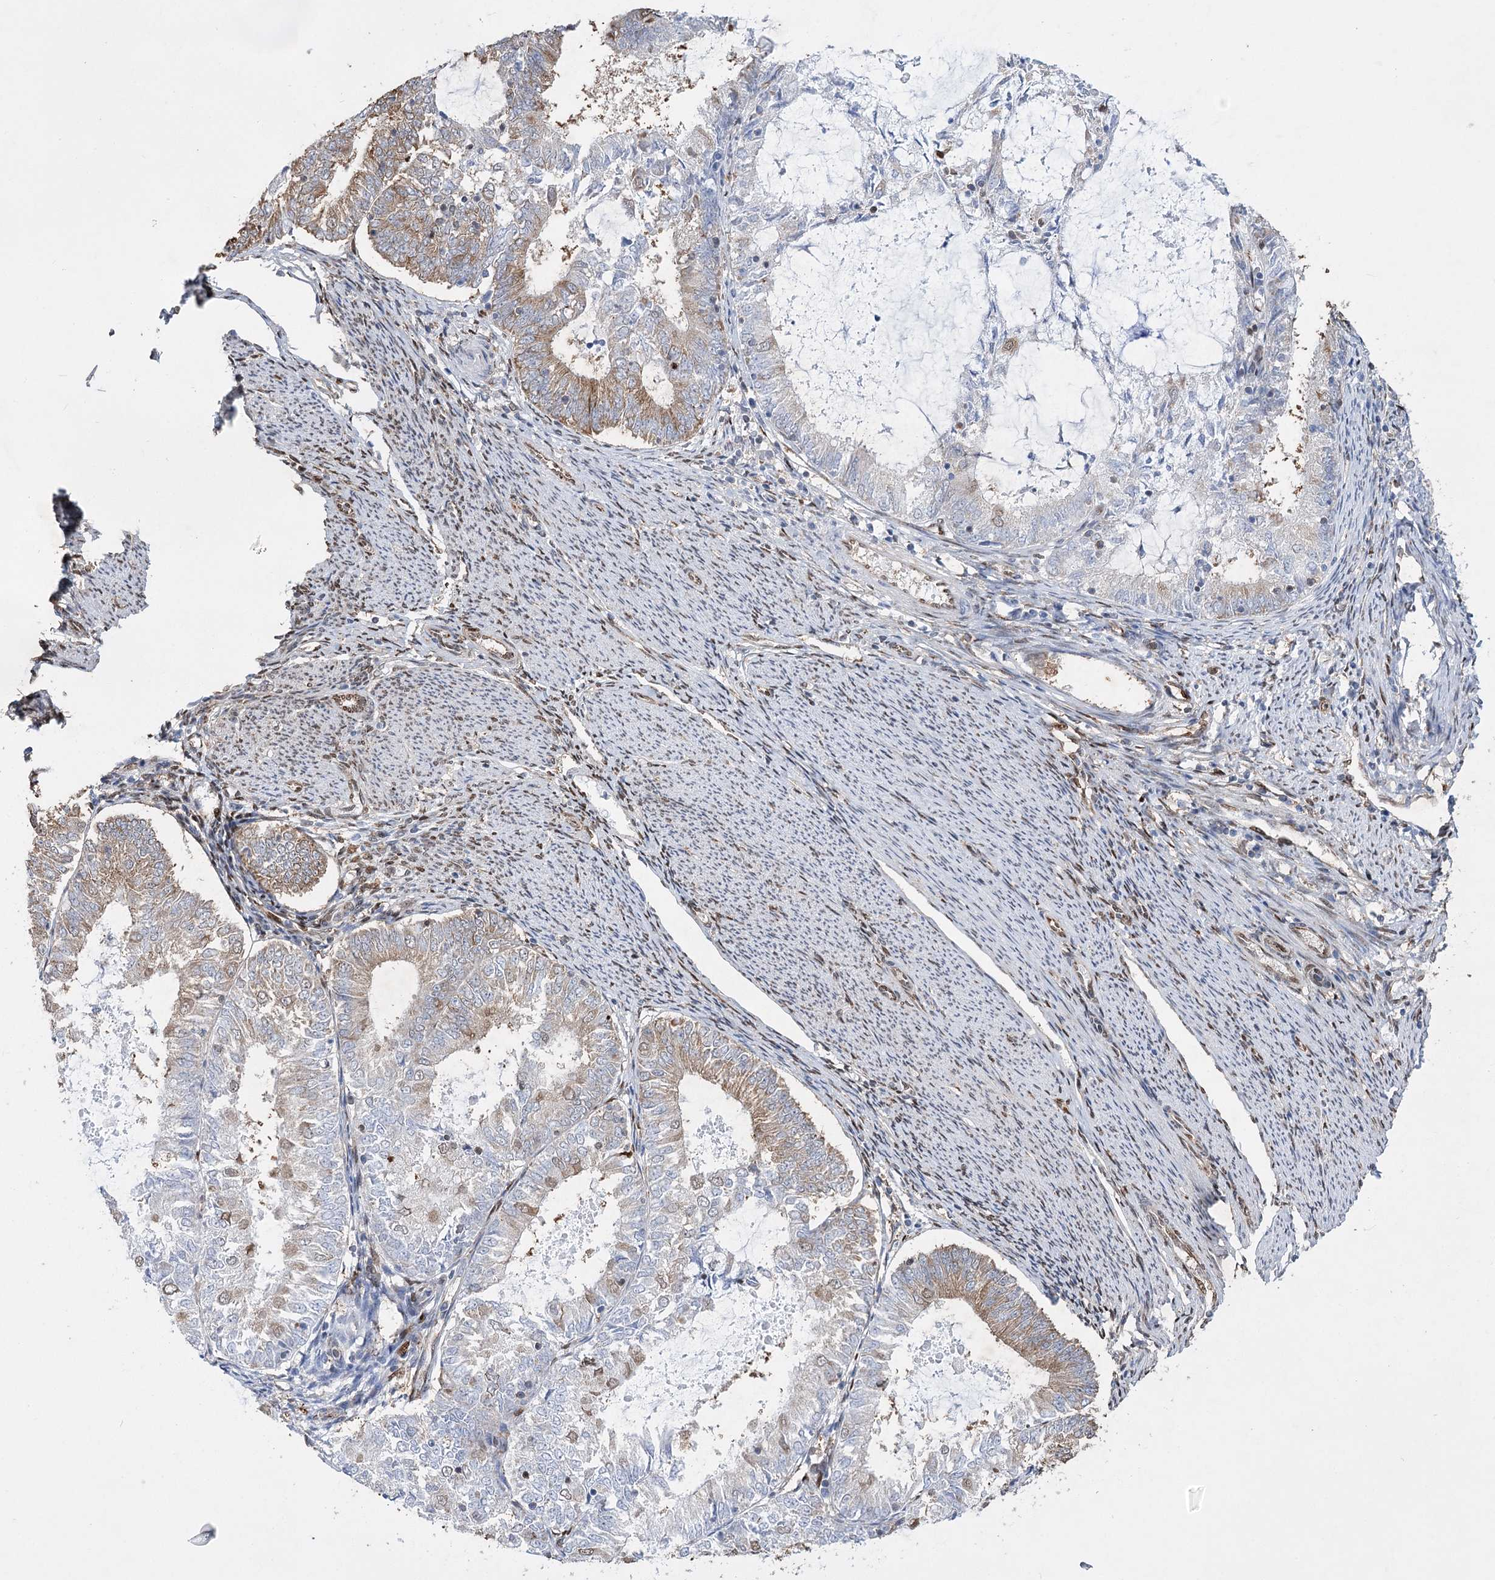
{"staining": {"intensity": "moderate", "quantity": "<25%", "location": "cytoplasmic/membranous"}, "tissue": "endometrial cancer", "cell_type": "Tumor cells", "image_type": "cancer", "snomed": [{"axis": "morphology", "description": "Adenocarcinoma, NOS"}, {"axis": "topography", "description": "Endometrium"}], "caption": "Tumor cells display moderate cytoplasmic/membranous staining in about <25% of cells in endometrial cancer.", "gene": "NFU1", "patient": {"sex": "female", "age": 57}}